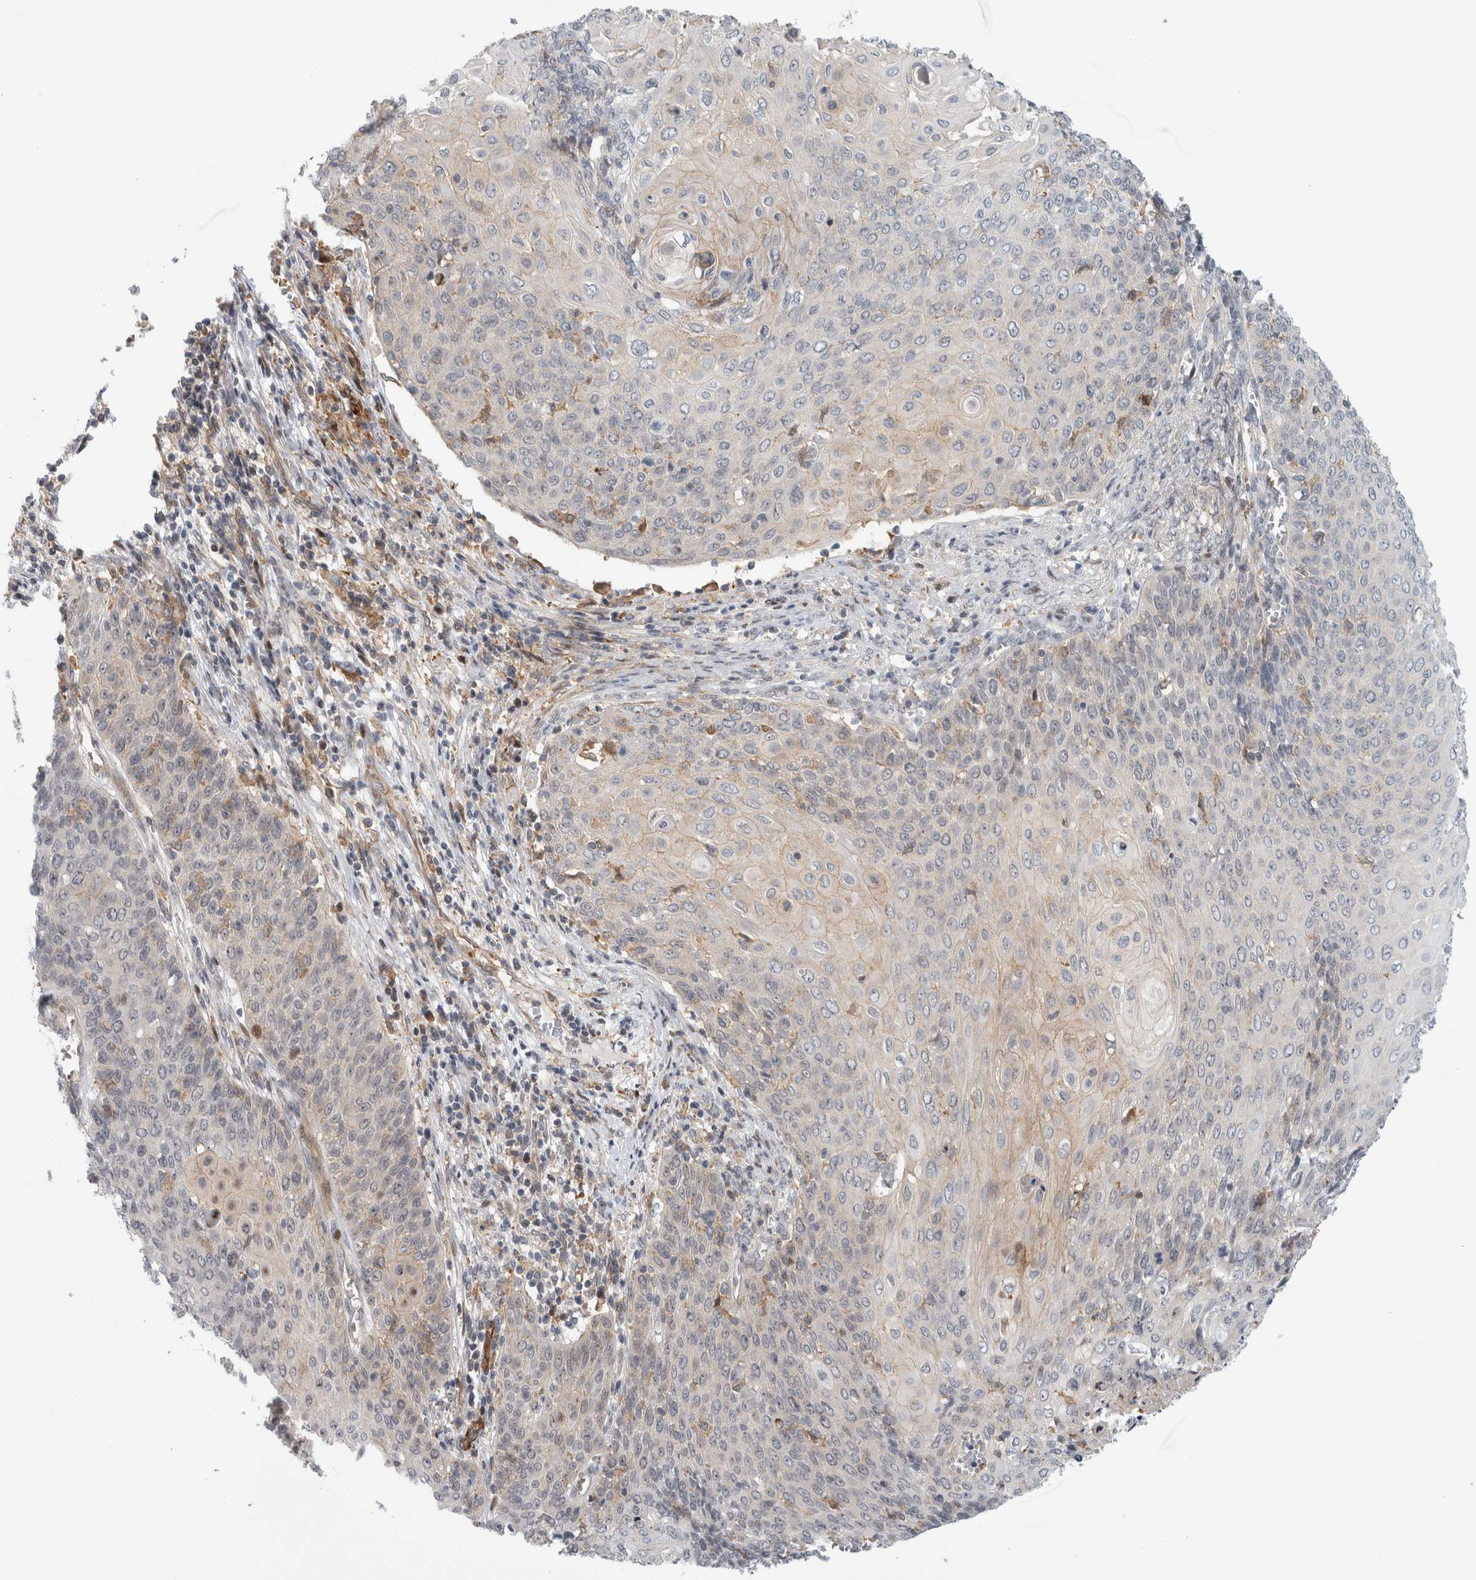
{"staining": {"intensity": "moderate", "quantity": "<25%", "location": "nuclear"}, "tissue": "cervical cancer", "cell_type": "Tumor cells", "image_type": "cancer", "snomed": [{"axis": "morphology", "description": "Squamous cell carcinoma, NOS"}, {"axis": "topography", "description": "Cervix"}], "caption": "Immunohistochemistry of human cervical squamous cell carcinoma exhibits low levels of moderate nuclear positivity in about <25% of tumor cells.", "gene": "MSL1", "patient": {"sex": "female", "age": 39}}